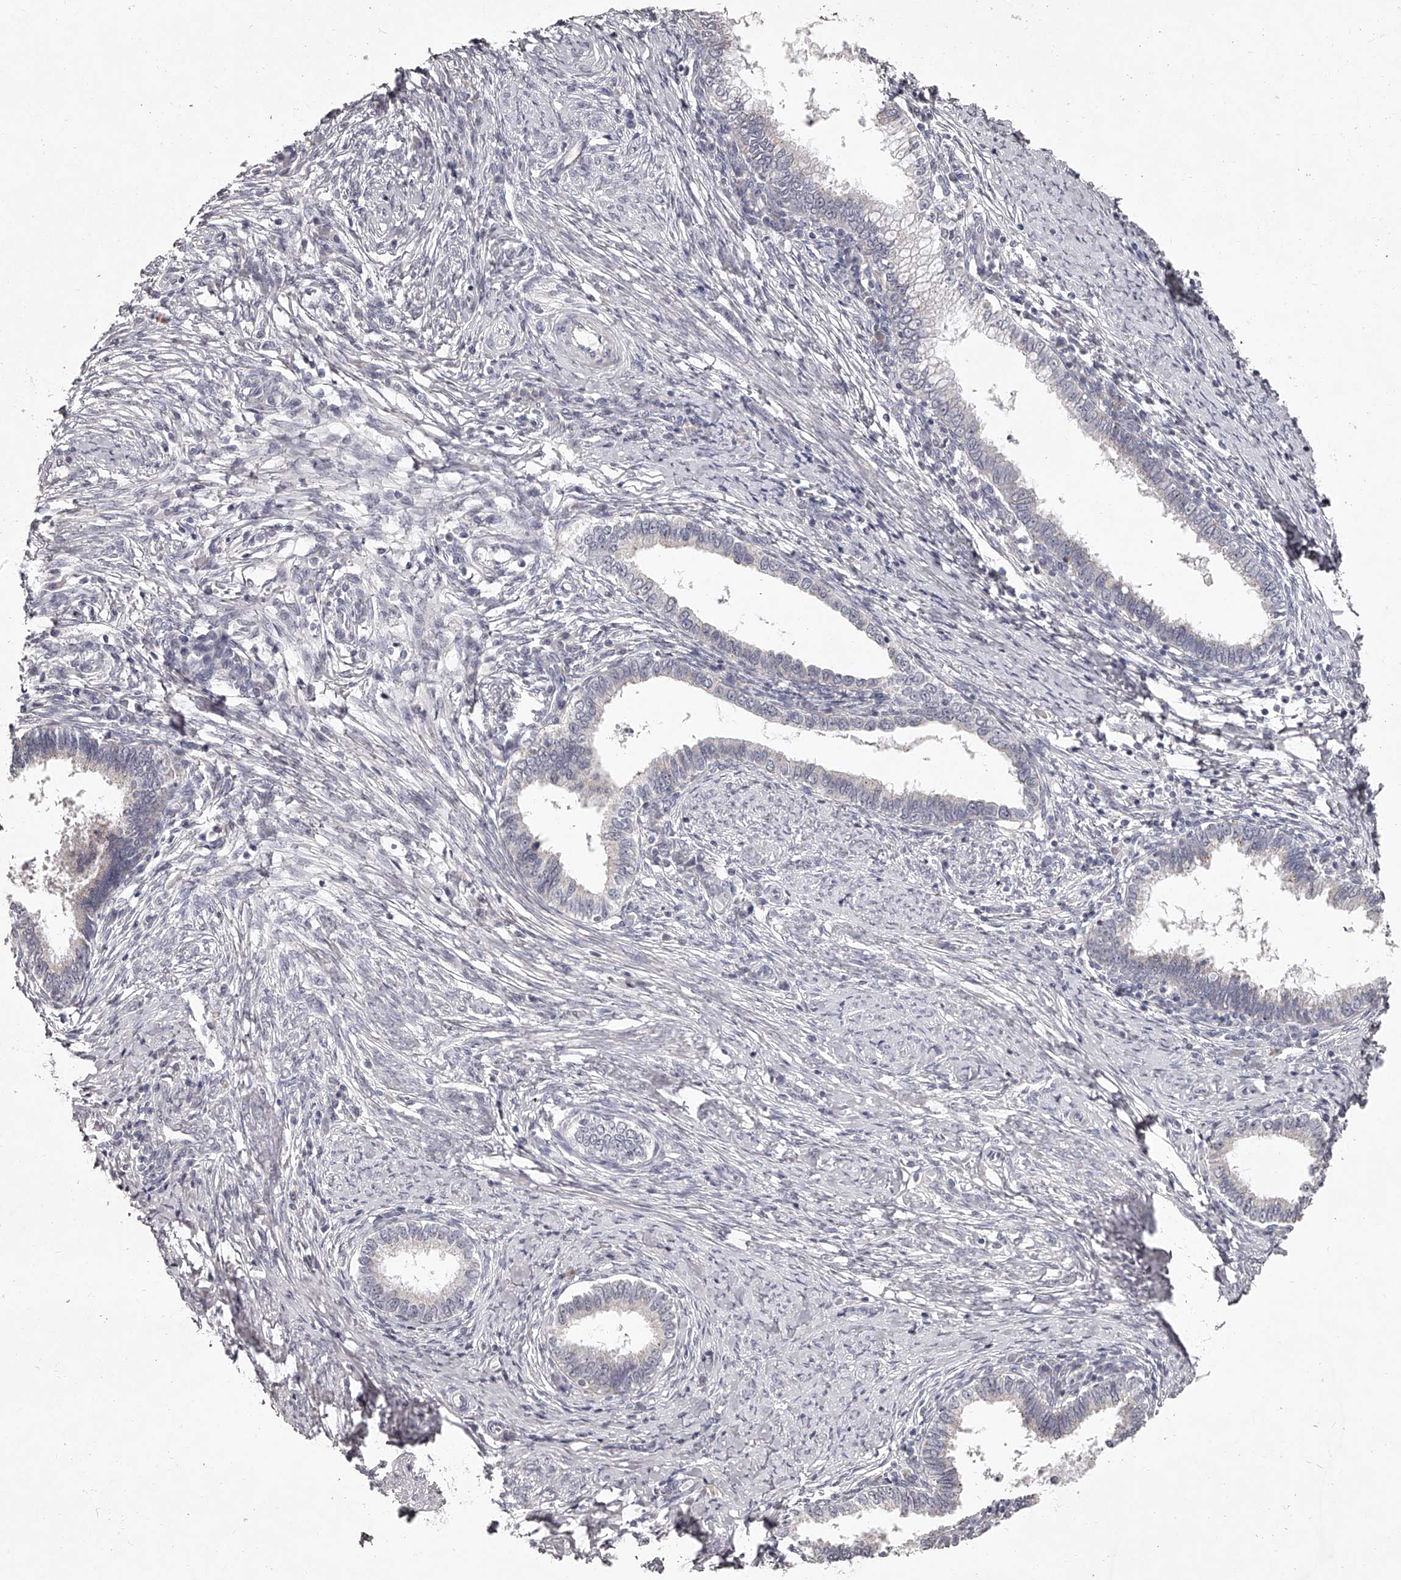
{"staining": {"intensity": "negative", "quantity": "none", "location": "none"}, "tissue": "cervical cancer", "cell_type": "Tumor cells", "image_type": "cancer", "snomed": [{"axis": "morphology", "description": "Adenocarcinoma, NOS"}, {"axis": "topography", "description": "Cervix"}], "caption": "Immunohistochemical staining of human cervical cancer shows no significant staining in tumor cells. (DAB IHC, high magnification).", "gene": "NT5DC1", "patient": {"sex": "female", "age": 36}}